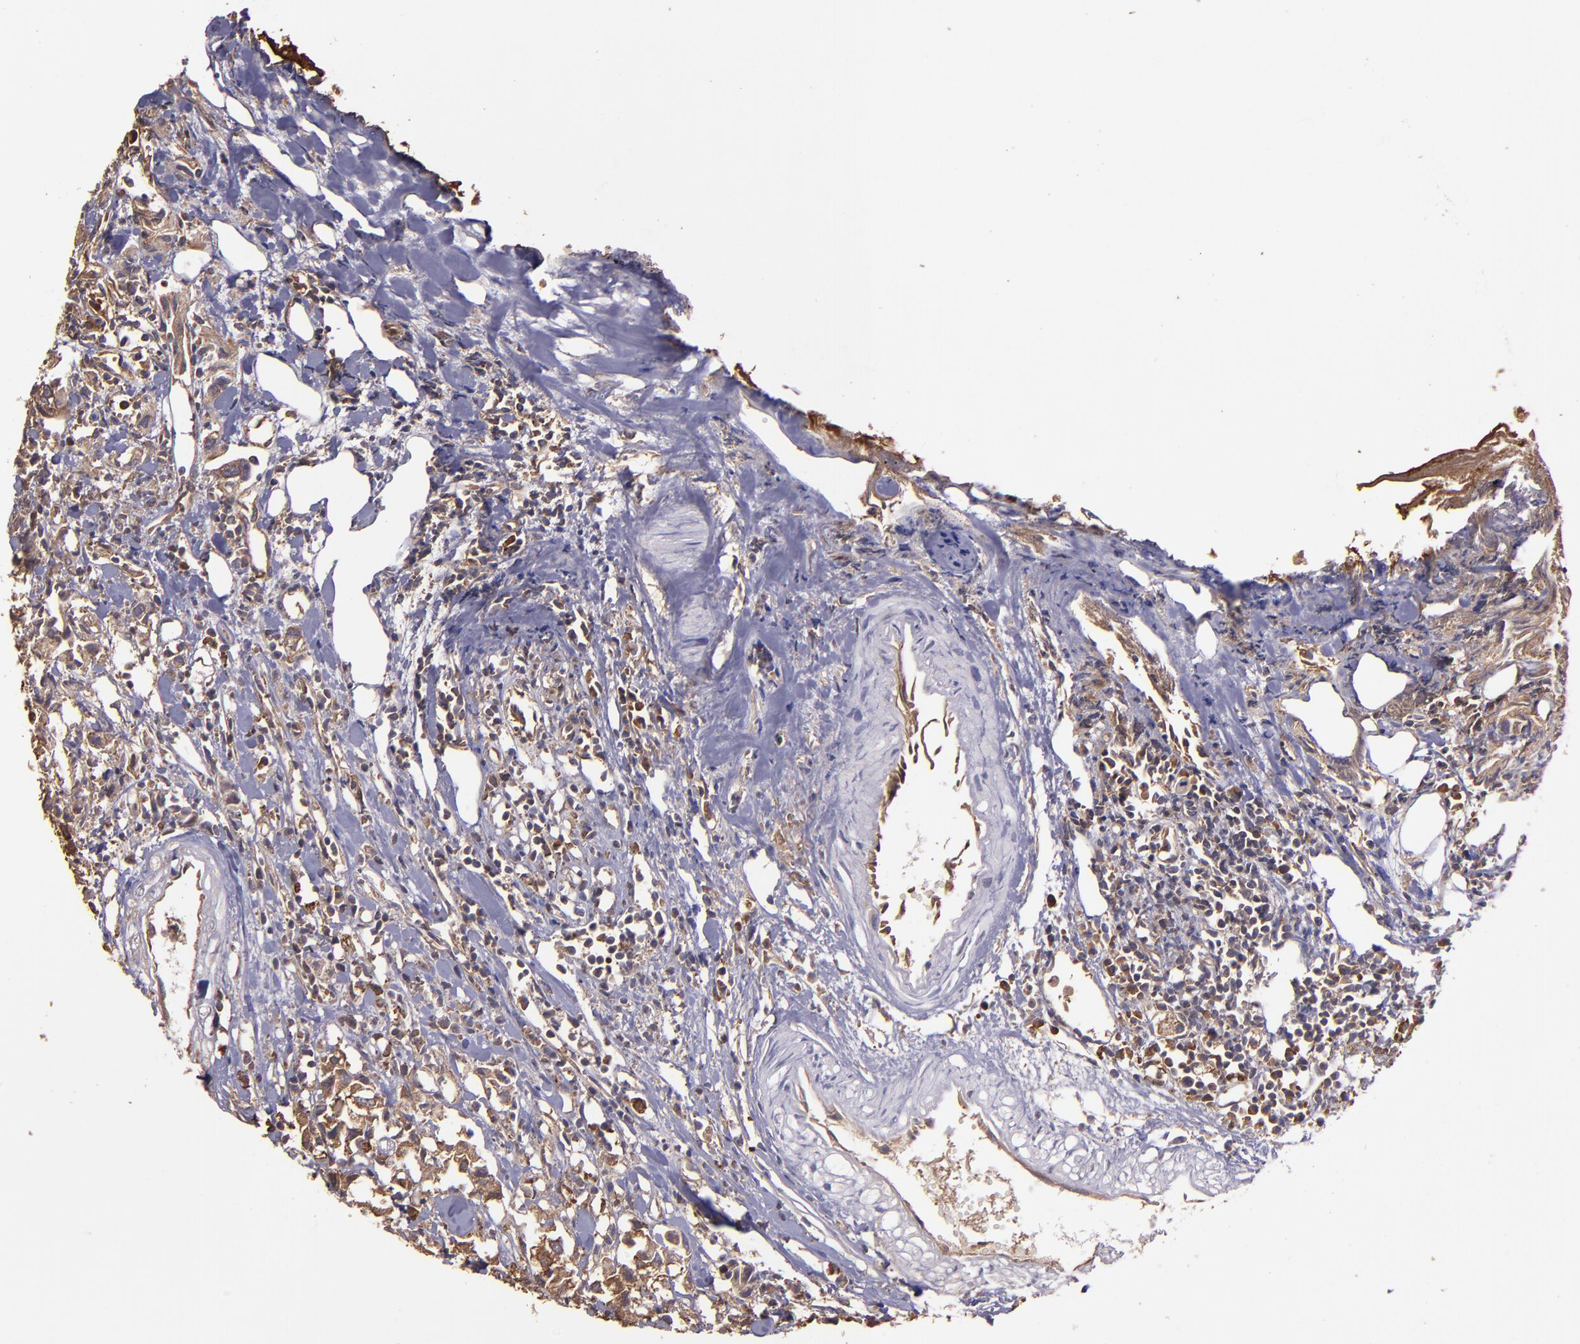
{"staining": {"intensity": "strong", "quantity": ">75%", "location": "cytoplasmic/membranous"}, "tissue": "urothelial cancer", "cell_type": "Tumor cells", "image_type": "cancer", "snomed": [{"axis": "morphology", "description": "Urothelial carcinoma, High grade"}, {"axis": "topography", "description": "Urinary bladder"}], "caption": "Tumor cells display high levels of strong cytoplasmic/membranous expression in approximately >75% of cells in human high-grade urothelial carcinoma.", "gene": "USP51", "patient": {"sex": "female", "age": 75}}